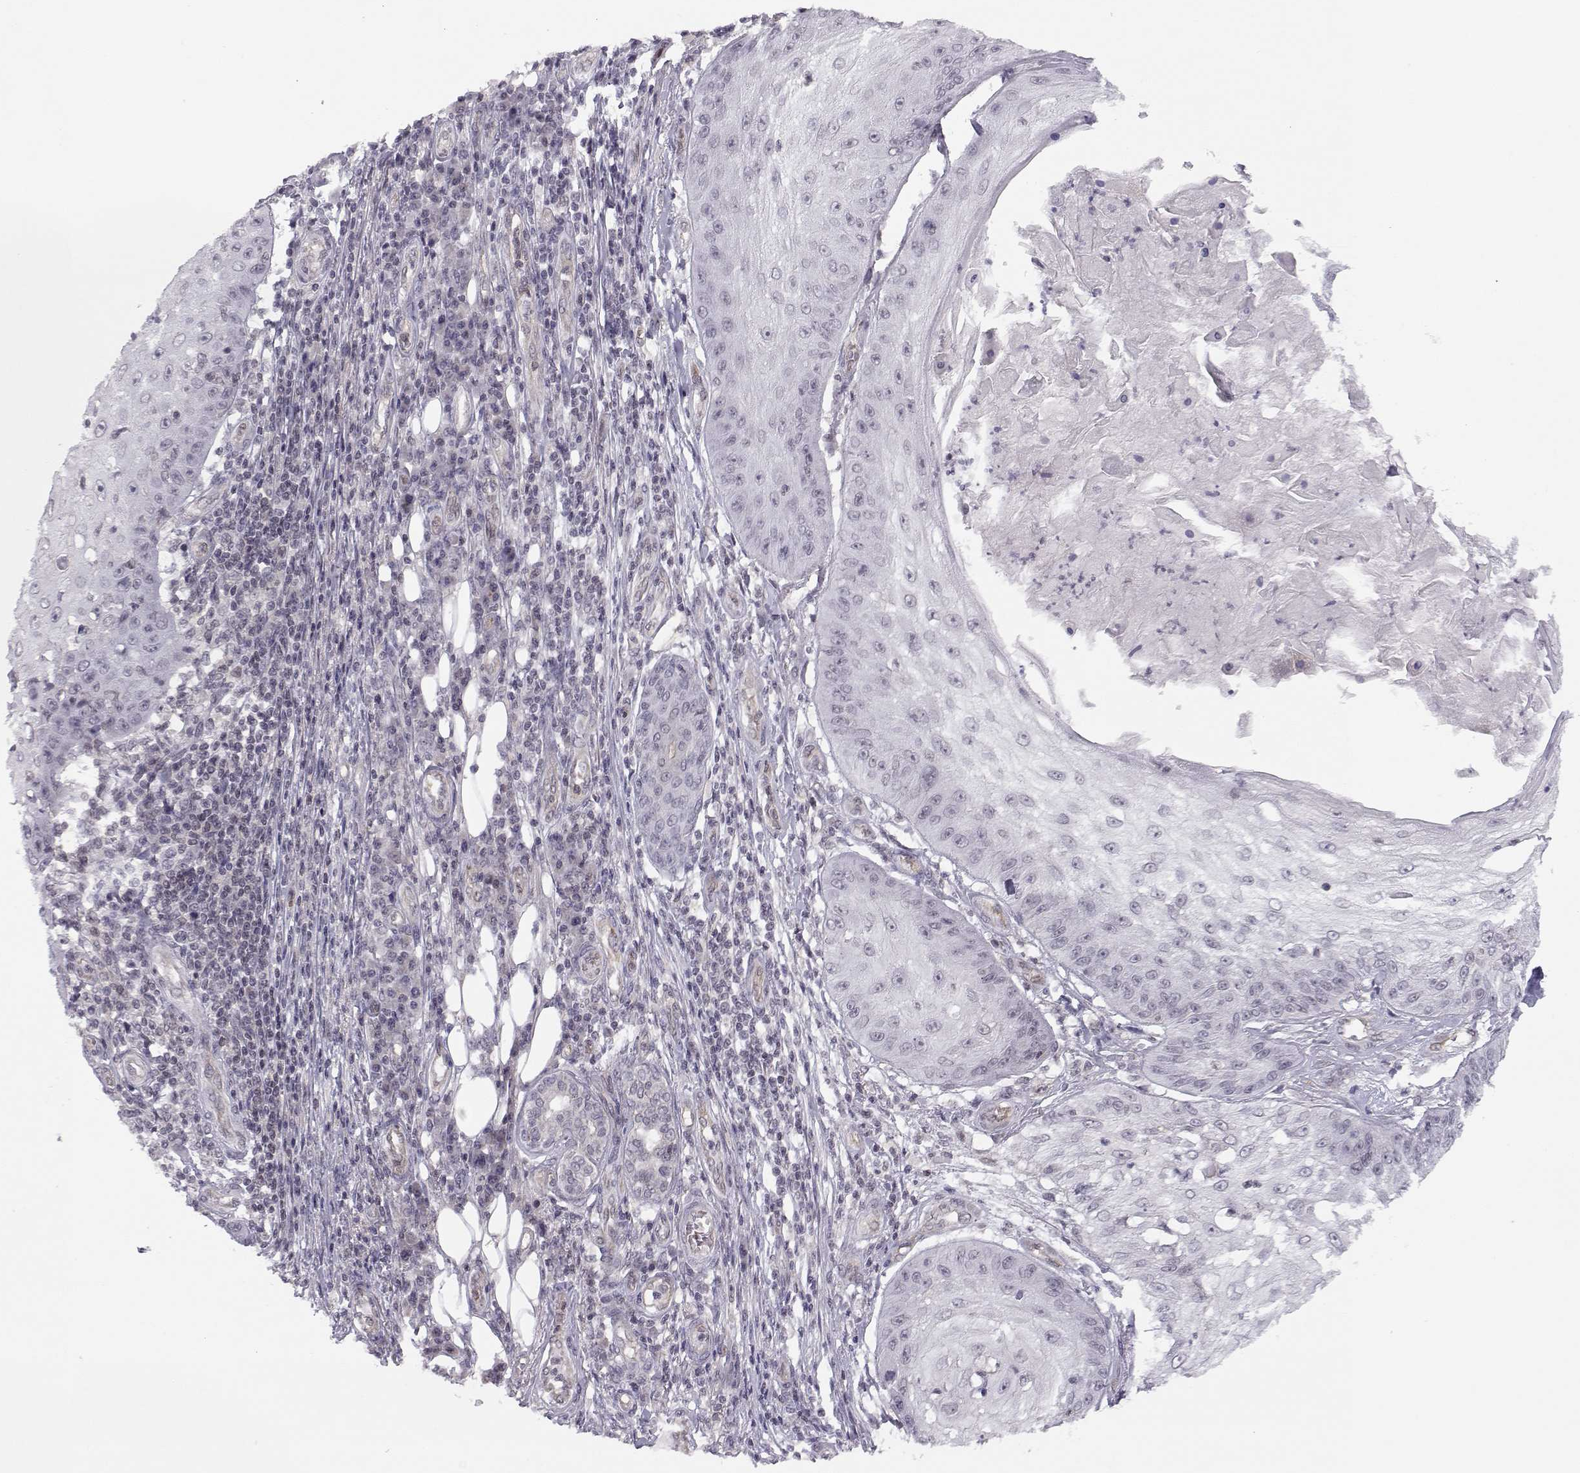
{"staining": {"intensity": "negative", "quantity": "none", "location": "none"}, "tissue": "skin cancer", "cell_type": "Tumor cells", "image_type": "cancer", "snomed": [{"axis": "morphology", "description": "Squamous cell carcinoma, NOS"}, {"axis": "topography", "description": "Skin"}], "caption": "DAB (3,3'-diaminobenzidine) immunohistochemical staining of human skin cancer (squamous cell carcinoma) exhibits no significant staining in tumor cells. Nuclei are stained in blue.", "gene": "KIF13B", "patient": {"sex": "male", "age": 70}}